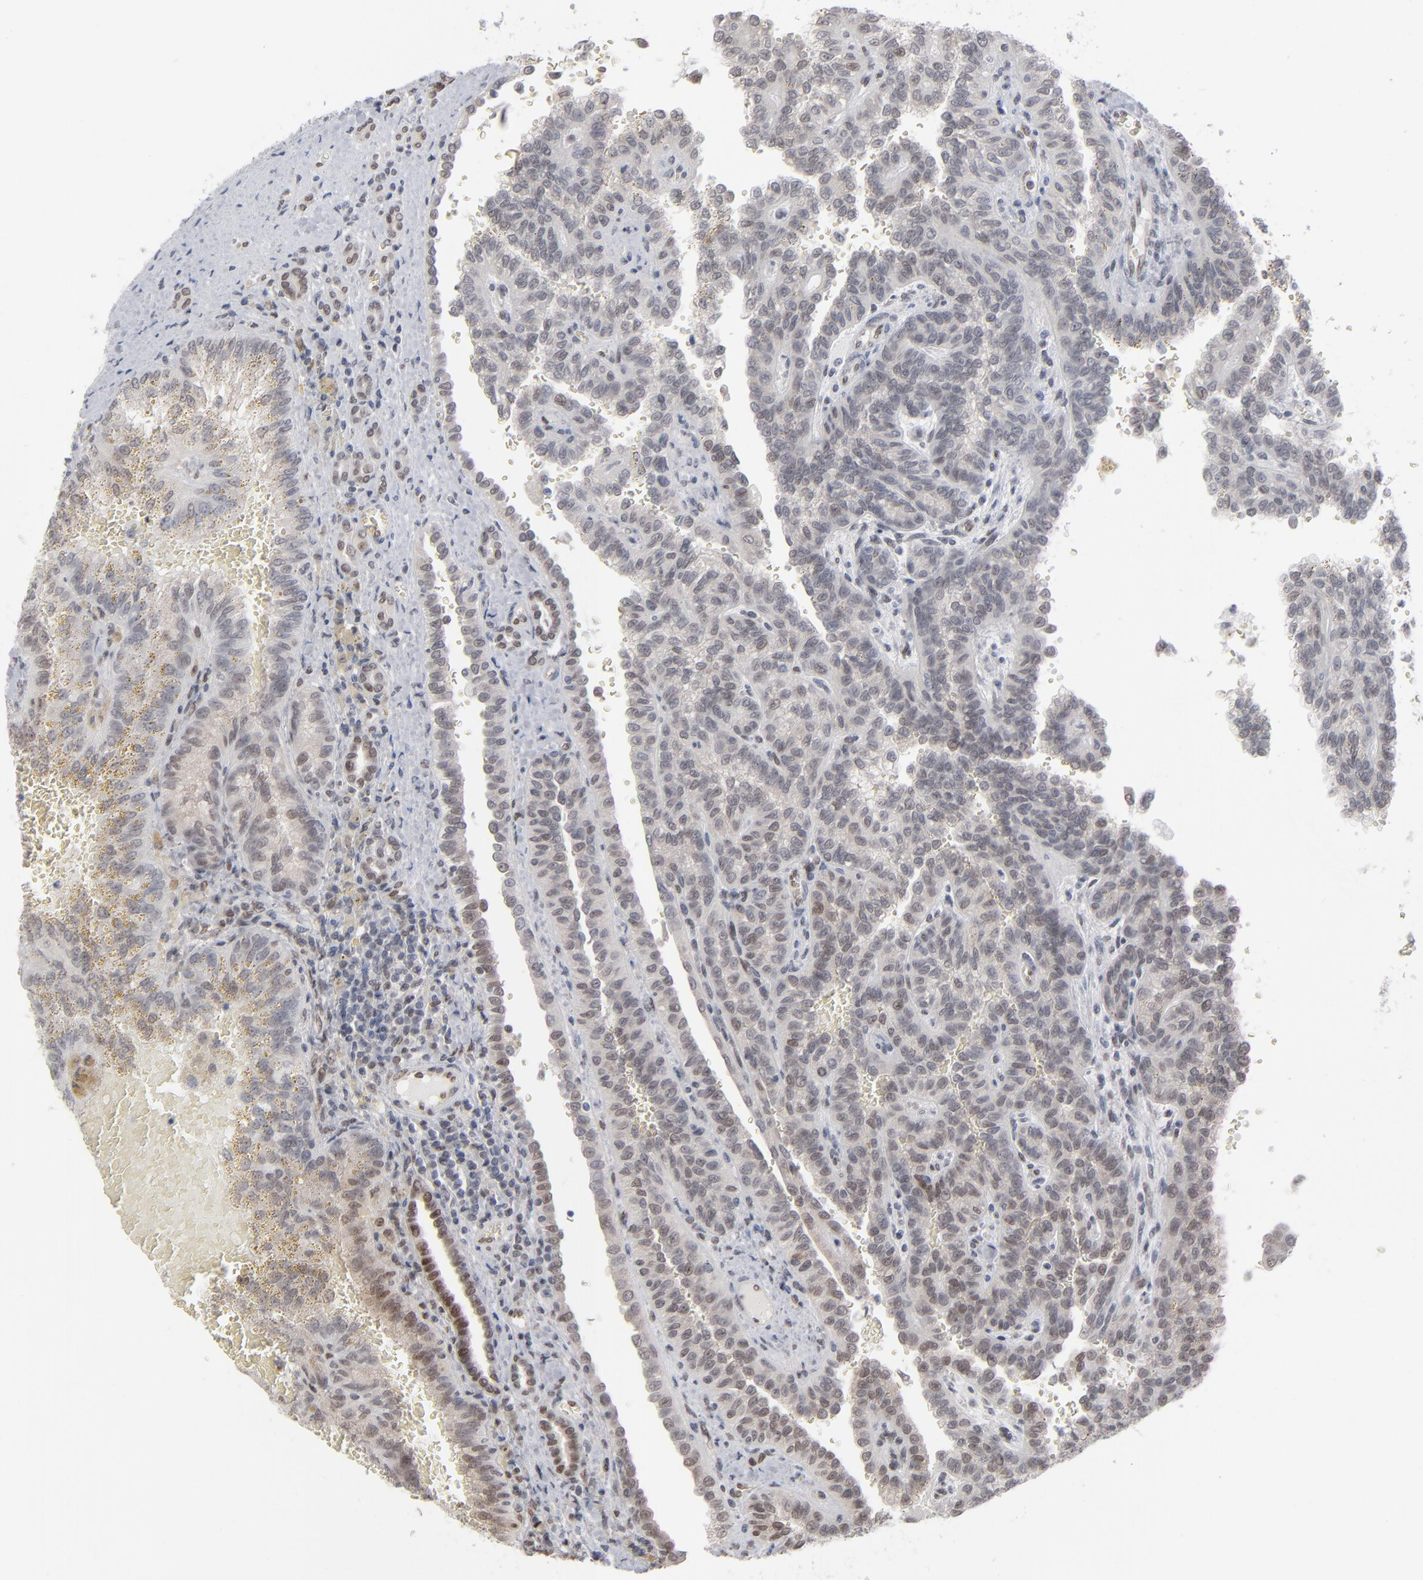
{"staining": {"intensity": "weak", "quantity": "<25%", "location": "cytoplasmic/membranous"}, "tissue": "renal cancer", "cell_type": "Tumor cells", "image_type": "cancer", "snomed": [{"axis": "morphology", "description": "Inflammation, NOS"}, {"axis": "morphology", "description": "Adenocarcinoma, NOS"}, {"axis": "topography", "description": "Kidney"}], "caption": "This is an immunohistochemistry histopathology image of human renal cancer. There is no staining in tumor cells.", "gene": "IRF9", "patient": {"sex": "male", "age": 68}}